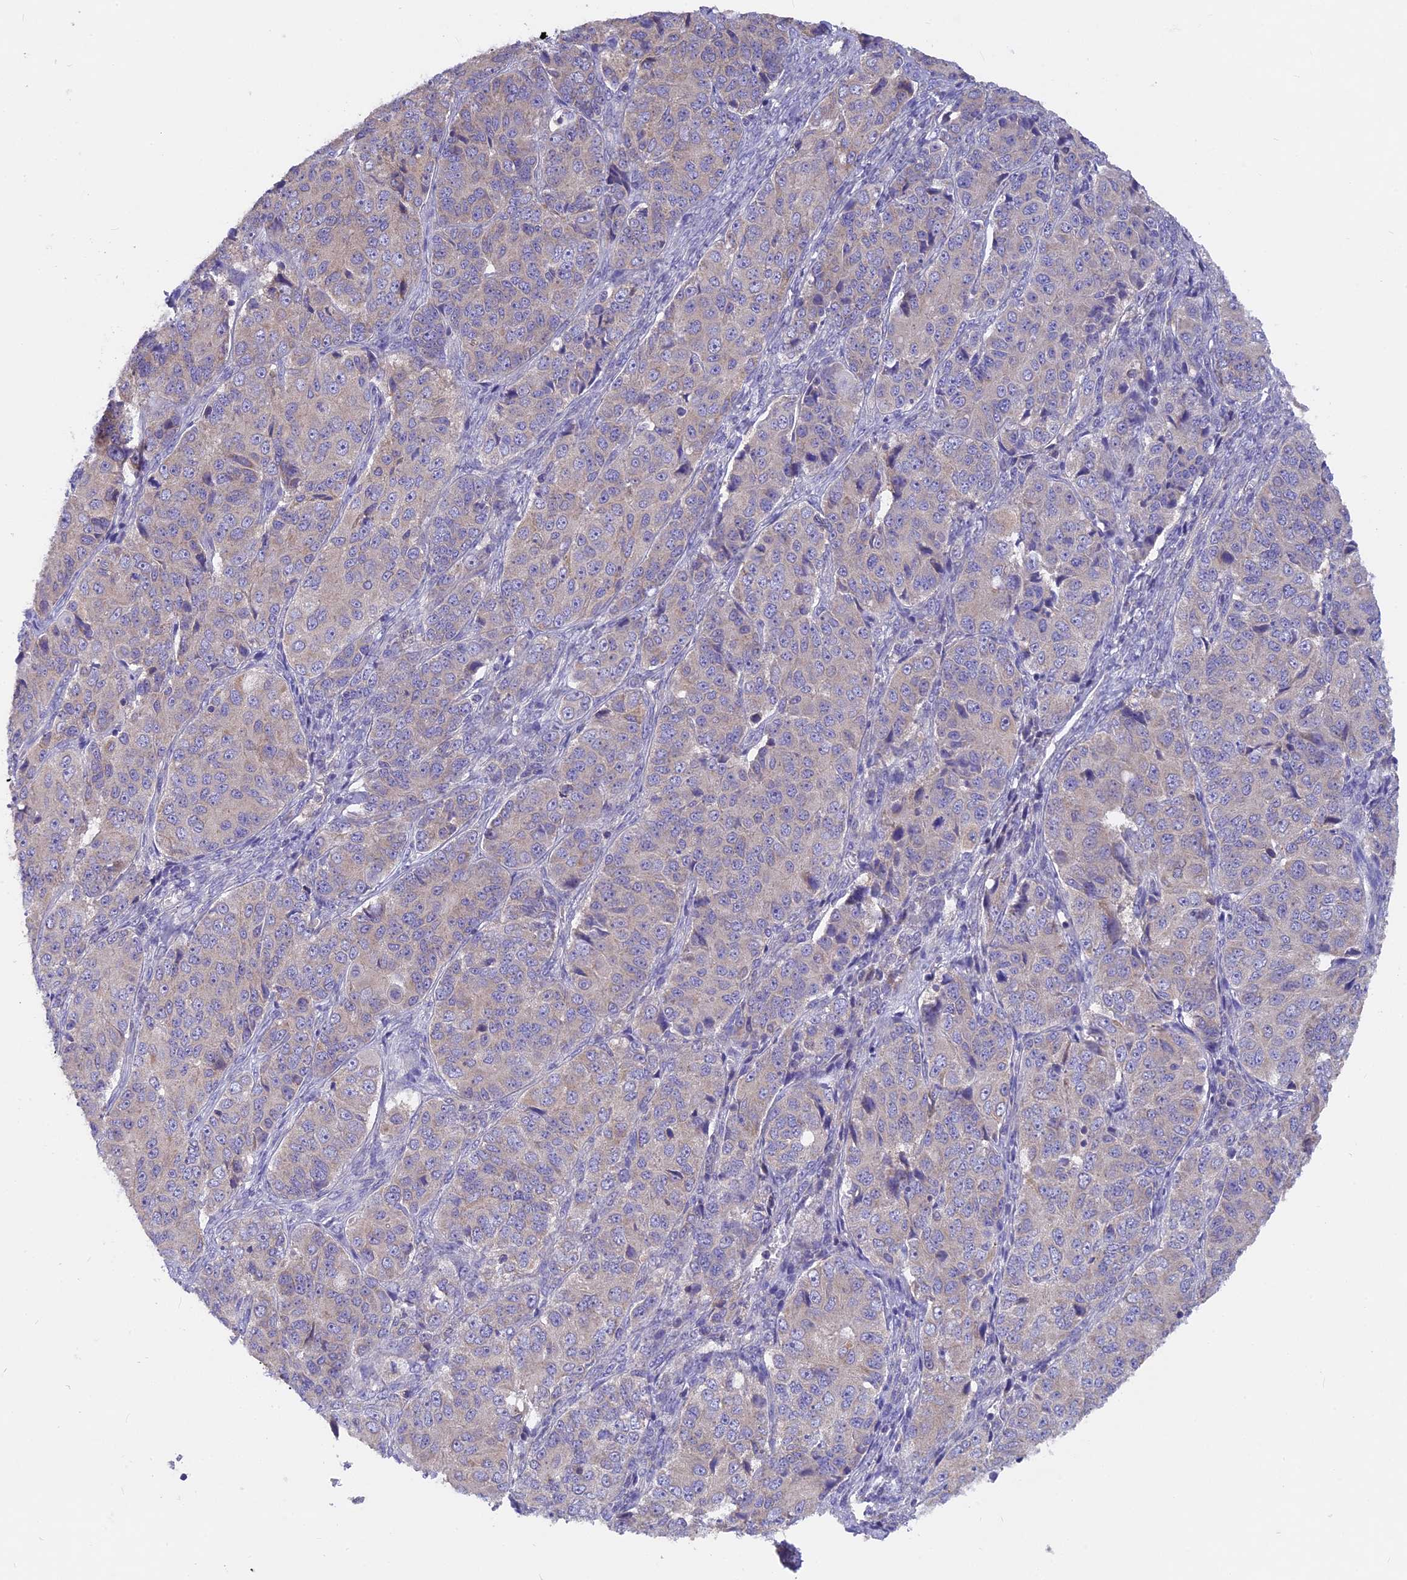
{"staining": {"intensity": "negative", "quantity": "none", "location": "none"}, "tissue": "ovarian cancer", "cell_type": "Tumor cells", "image_type": "cancer", "snomed": [{"axis": "morphology", "description": "Carcinoma, endometroid"}, {"axis": "topography", "description": "Ovary"}], "caption": "Photomicrograph shows no protein positivity in tumor cells of ovarian endometroid carcinoma tissue.", "gene": "PZP", "patient": {"sex": "female", "age": 51}}